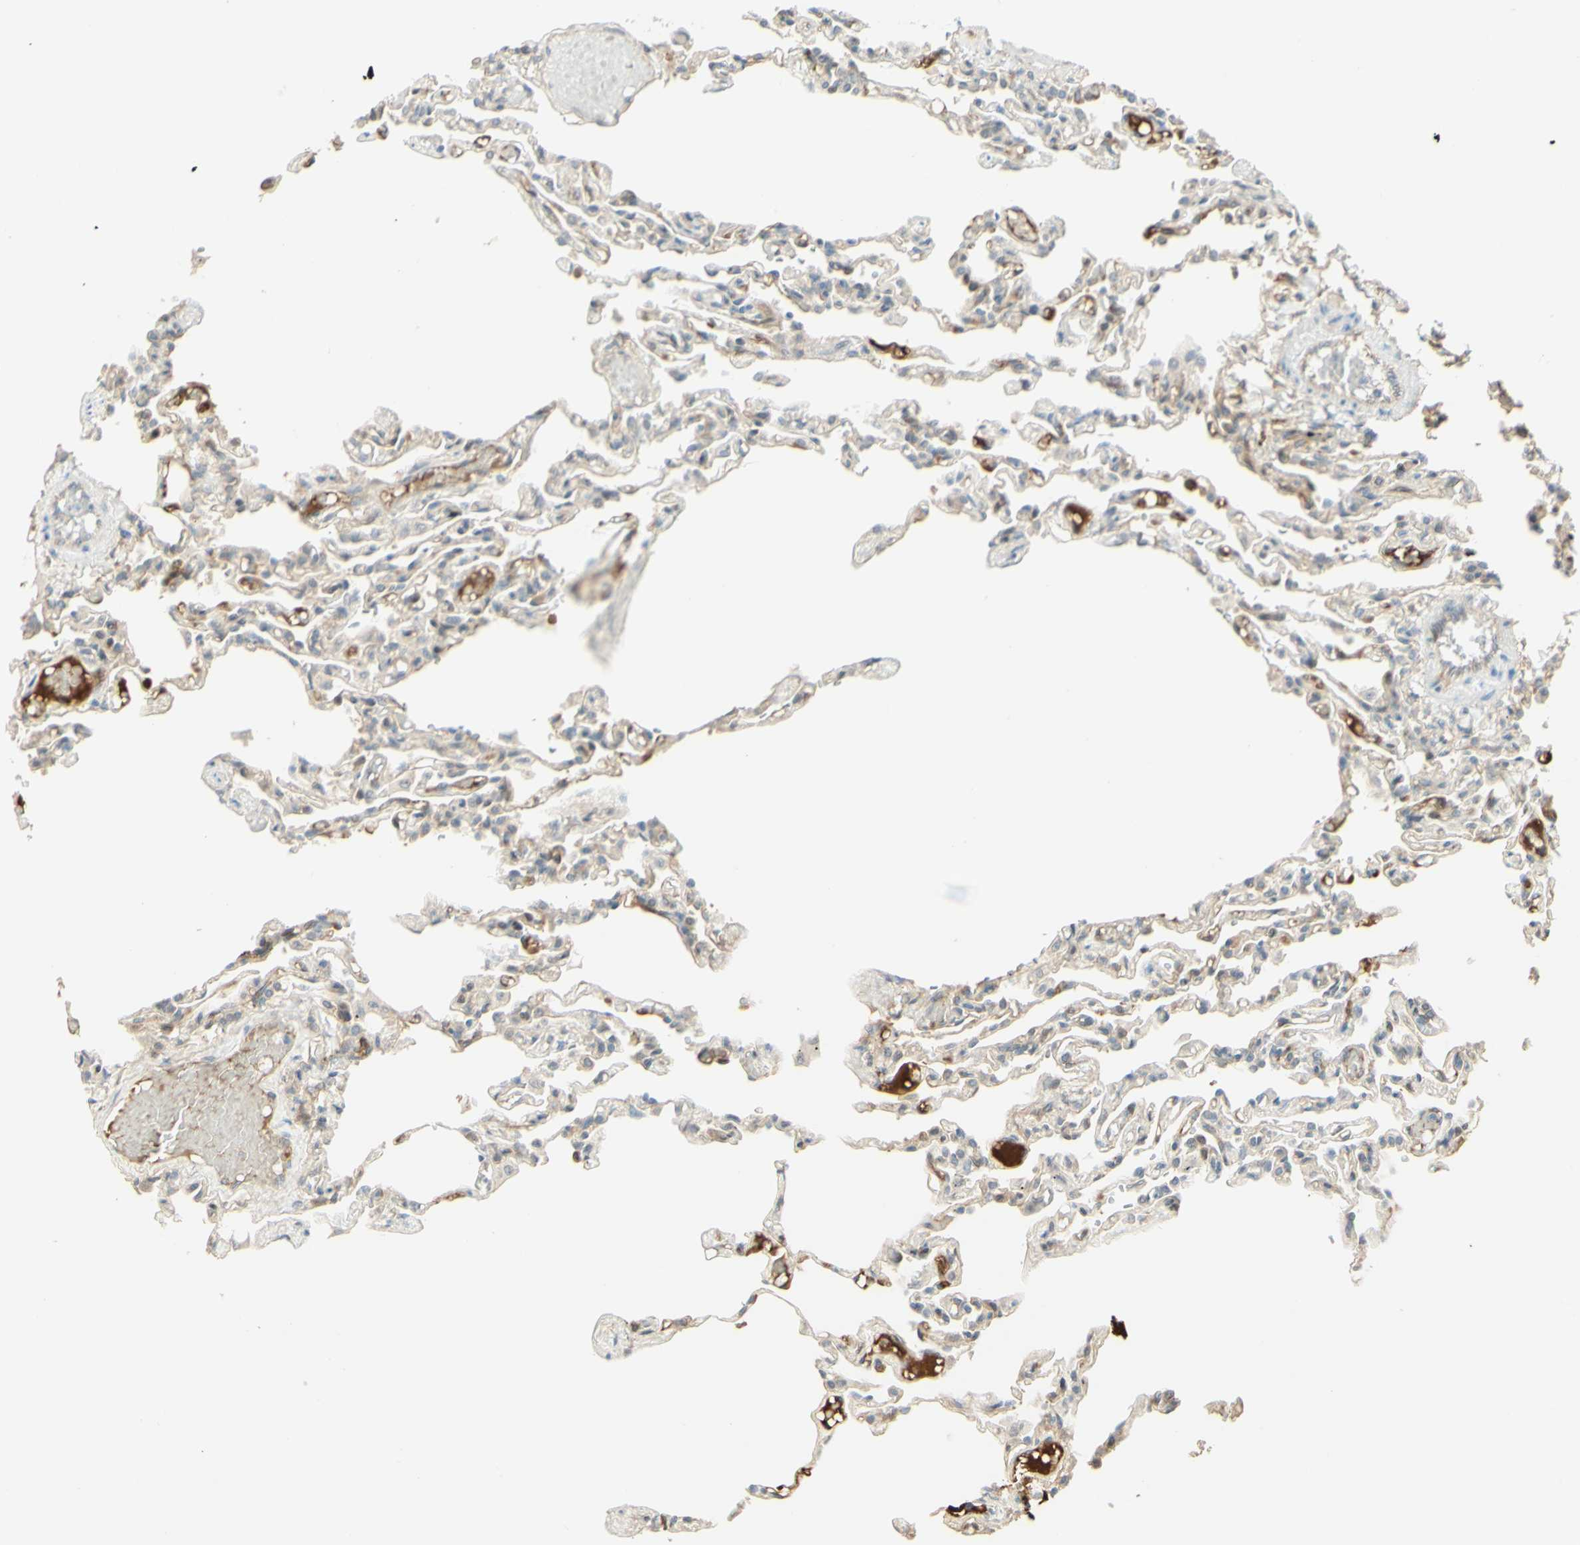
{"staining": {"intensity": "strong", "quantity": "<25%", "location": "cytoplasmic/membranous"}, "tissue": "lung", "cell_type": "Alveolar cells", "image_type": "normal", "snomed": [{"axis": "morphology", "description": "Normal tissue, NOS"}, {"axis": "topography", "description": "Lung"}], "caption": "Lung stained for a protein shows strong cytoplasmic/membranous positivity in alveolar cells.", "gene": "ANGPT2", "patient": {"sex": "male", "age": 21}}